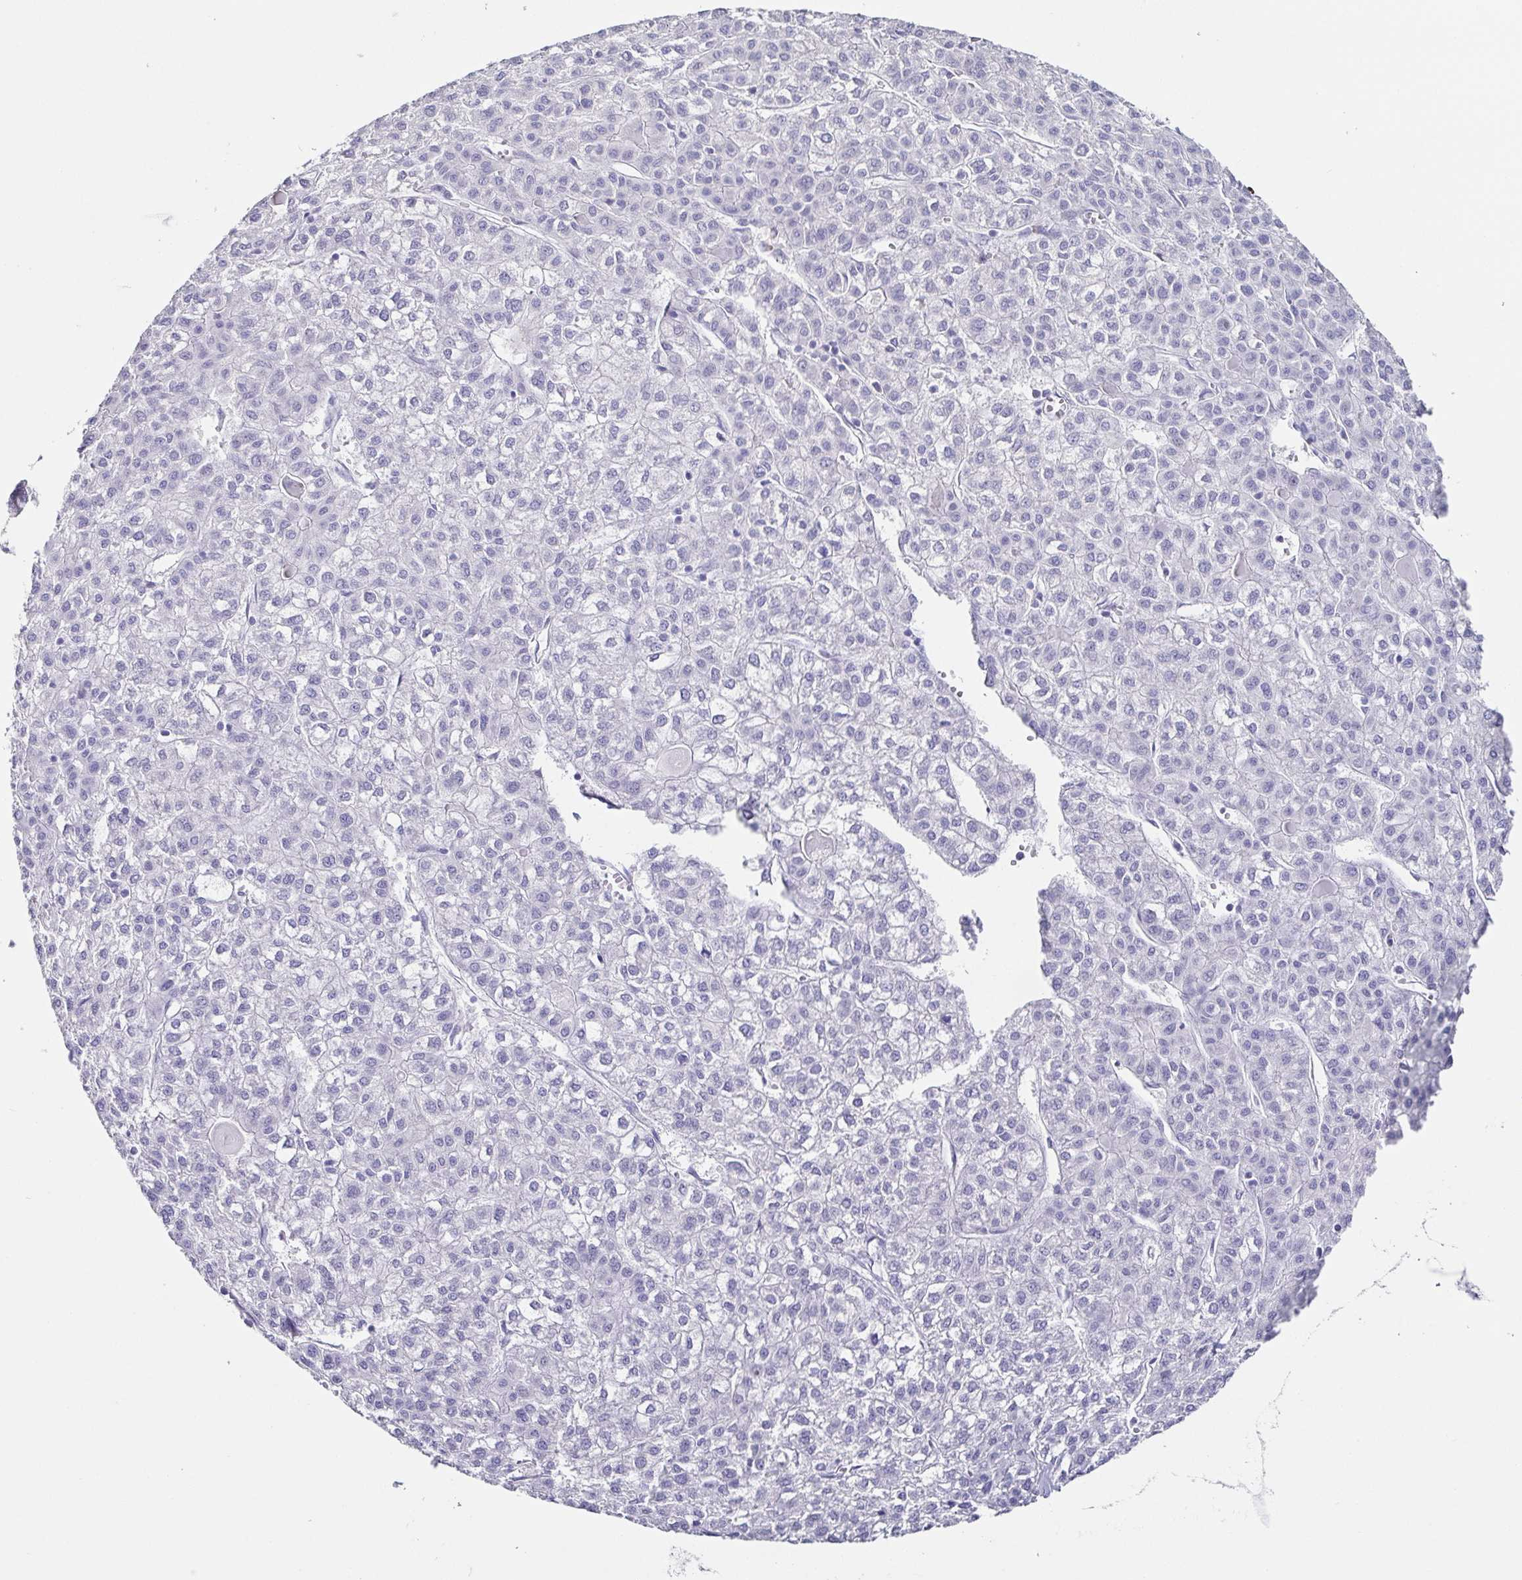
{"staining": {"intensity": "negative", "quantity": "none", "location": "none"}, "tissue": "liver cancer", "cell_type": "Tumor cells", "image_type": "cancer", "snomed": [{"axis": "morphology", "description": "Carcinoma, Hepatocellular, NOS"}, {"axis": "topography", "description": "Liver"}], "caption": "Photomicrograph shows no protein expression in tumor cells of liver cancer tissue.", "gene": "TNNT2", "patient": {"sex": "female", "age": 43}}